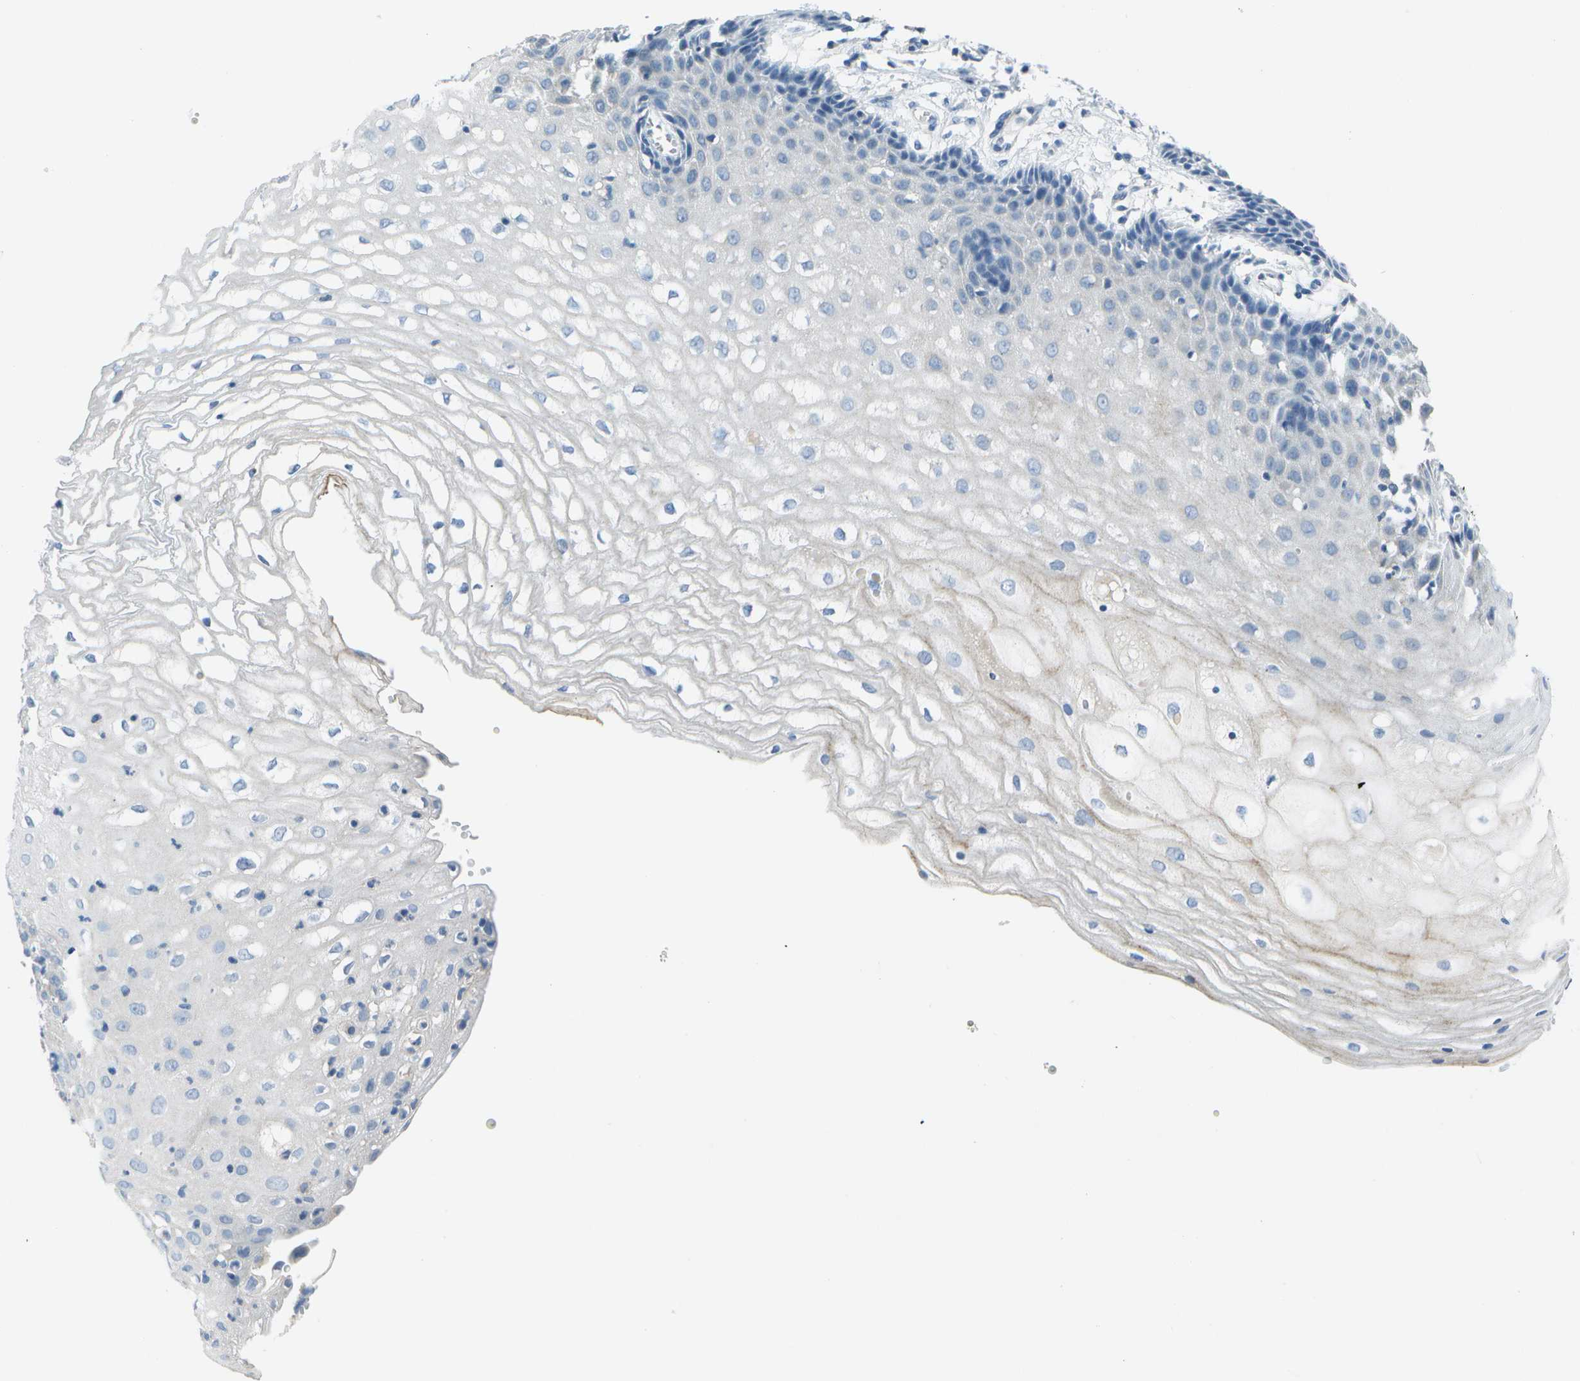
{"staining": {"intensity": "negative", "quantity": "none", "location": "none"}, "tissue": "cervical cancer", "cell_type": "Tumor cells", "image_type": "cancer", "snomed": [{"axis": "morphology", "description": "Squamous cell carcinoma, NOS"}, {"axis": "topography", "description": "Cervix"}], "caption": "Tumor cells are negative for protein expression in human cervical cancer.", "gene": "DCT", "patient": {"sex": "female", "age": 32}}